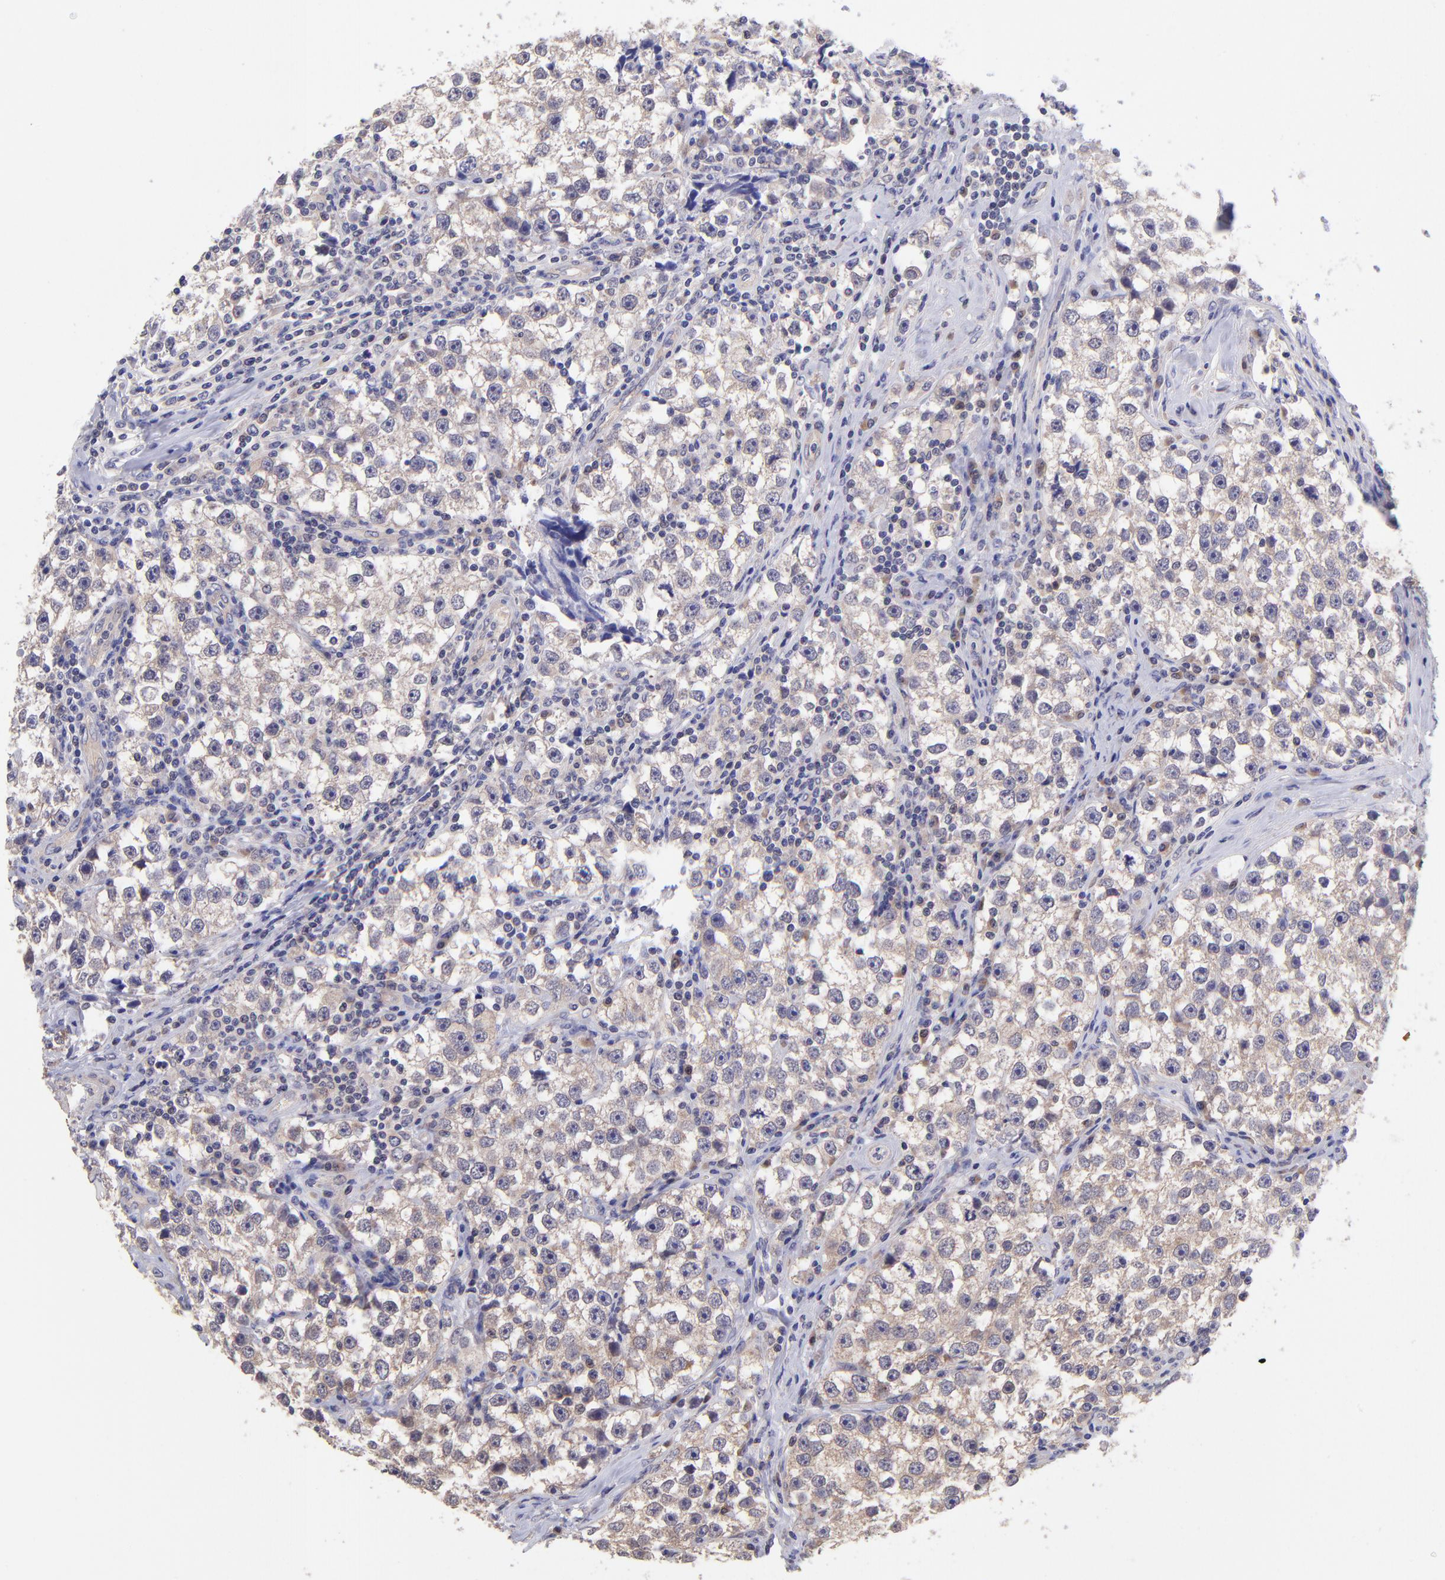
{"staining": {"intensity": "moderate", "quantity": ">75%", "location": "cytoplasmic/membranous"}, "tissue": "testis cancer", "cell_type": "Tumor cells", "image_type": "cancer", "snomed": [{"axis": "morphology", "description": "Seminoma, NOS"}, {"axis": "topography", "description": "Testis"}], "caption": "Immunohistochemistry (IHC) (DAB (3,3'-diaminobenzidine)) staining of human testis seminoma exhibits moderate cytoplasmic/membranous protein expression in about >75% of tumor cells.", "gene": "NSF", "patient": {"sex": "male", "age": 32}}